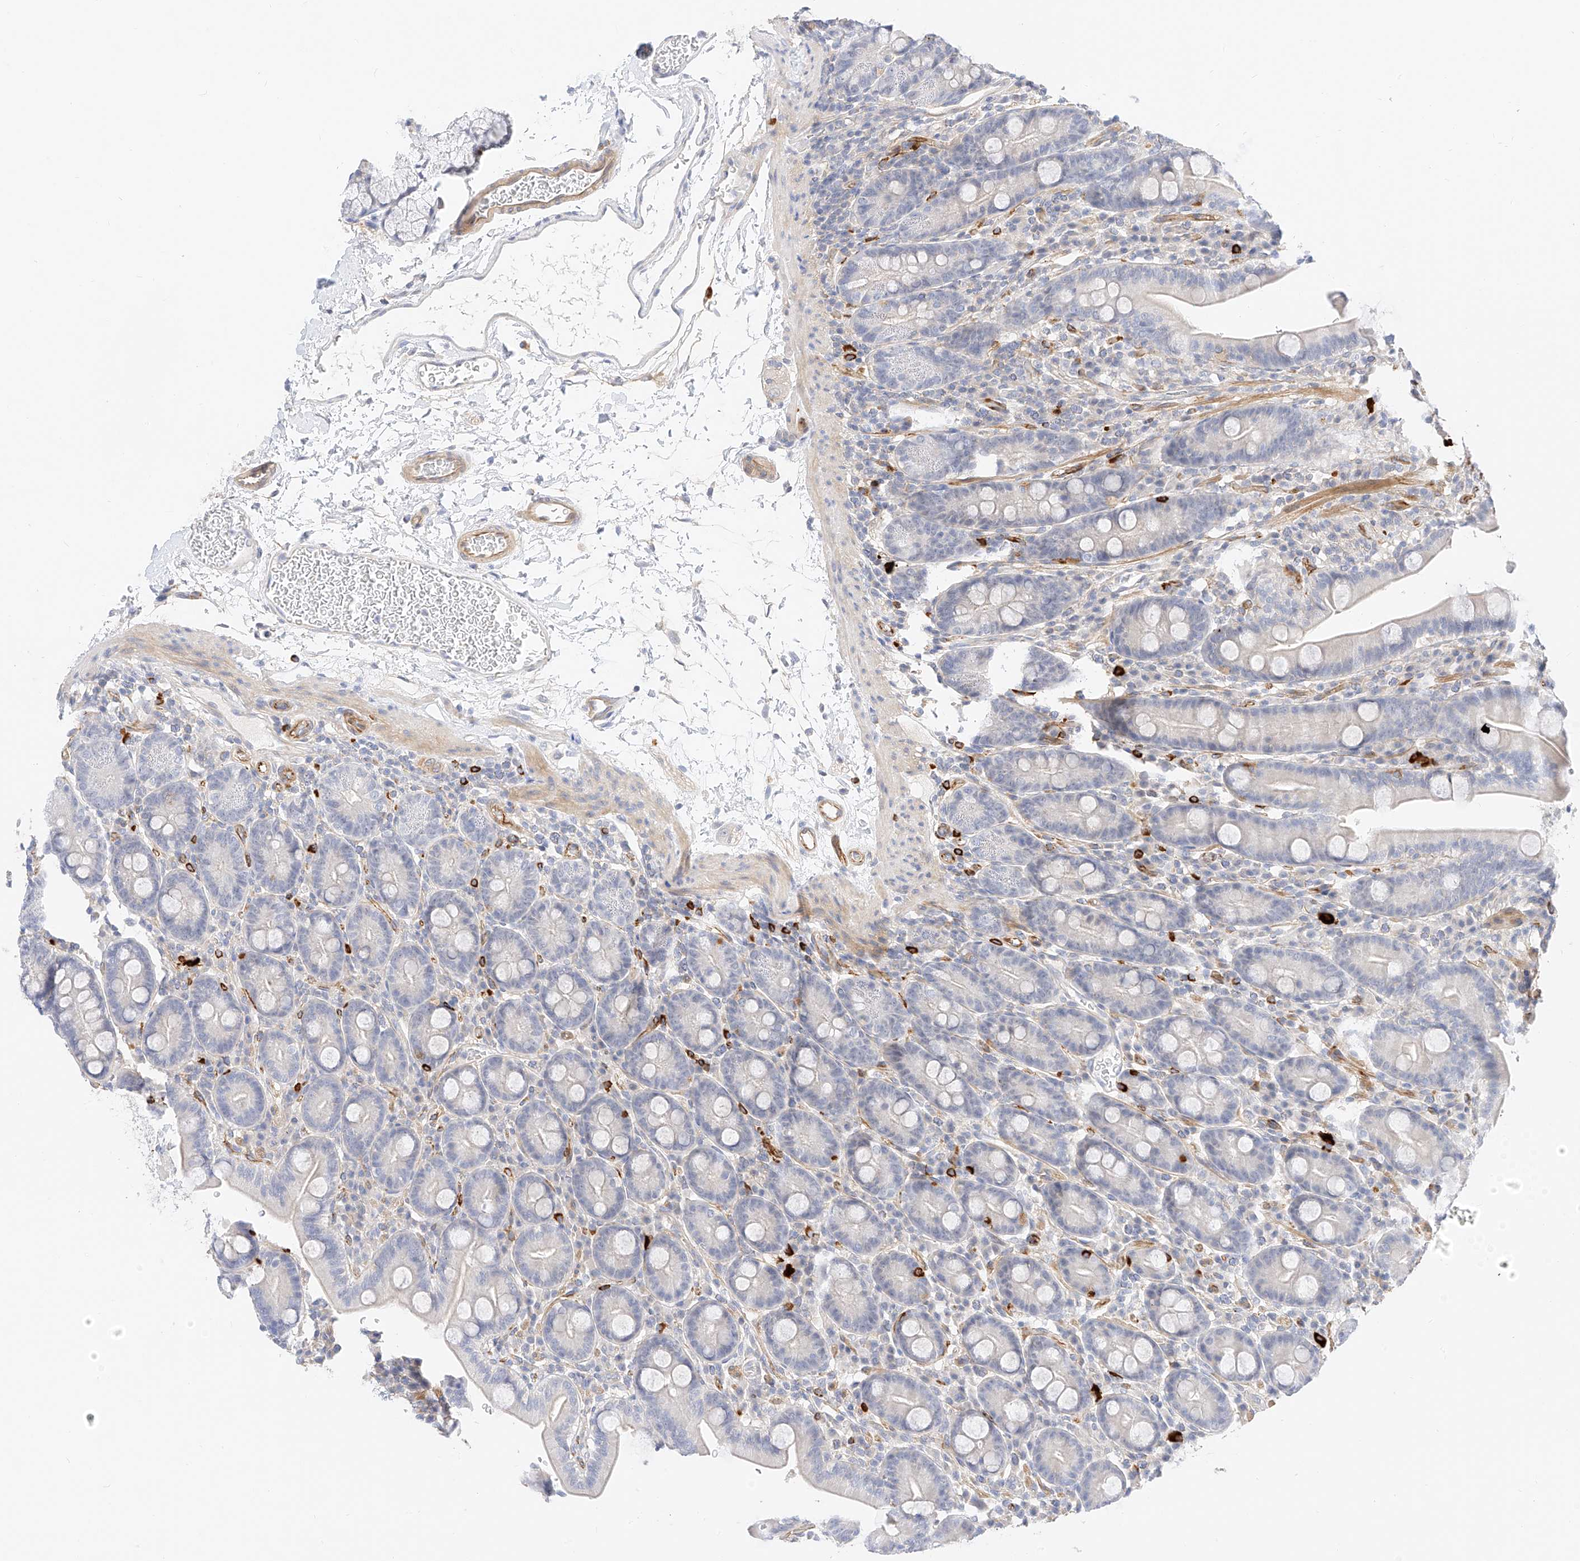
{"staining": {"intensity": "negative", "quantity": "none", "location": "none"}, "tissue": "duodenum", "cell_type": "Glandular cells", "image_type": "normal", "snomed": [{"axis": "morphology", "description": "Normal tissue, NOS"}, {"axis": "topography", "description": "Duodenum"}], "caption": "This is a micrograph of immunohistochemistry staining of normal duodenum, which shows no expression in glandular cells.", "gene": "CDCP2", "patient": {"sex": "male", "age": 35}}